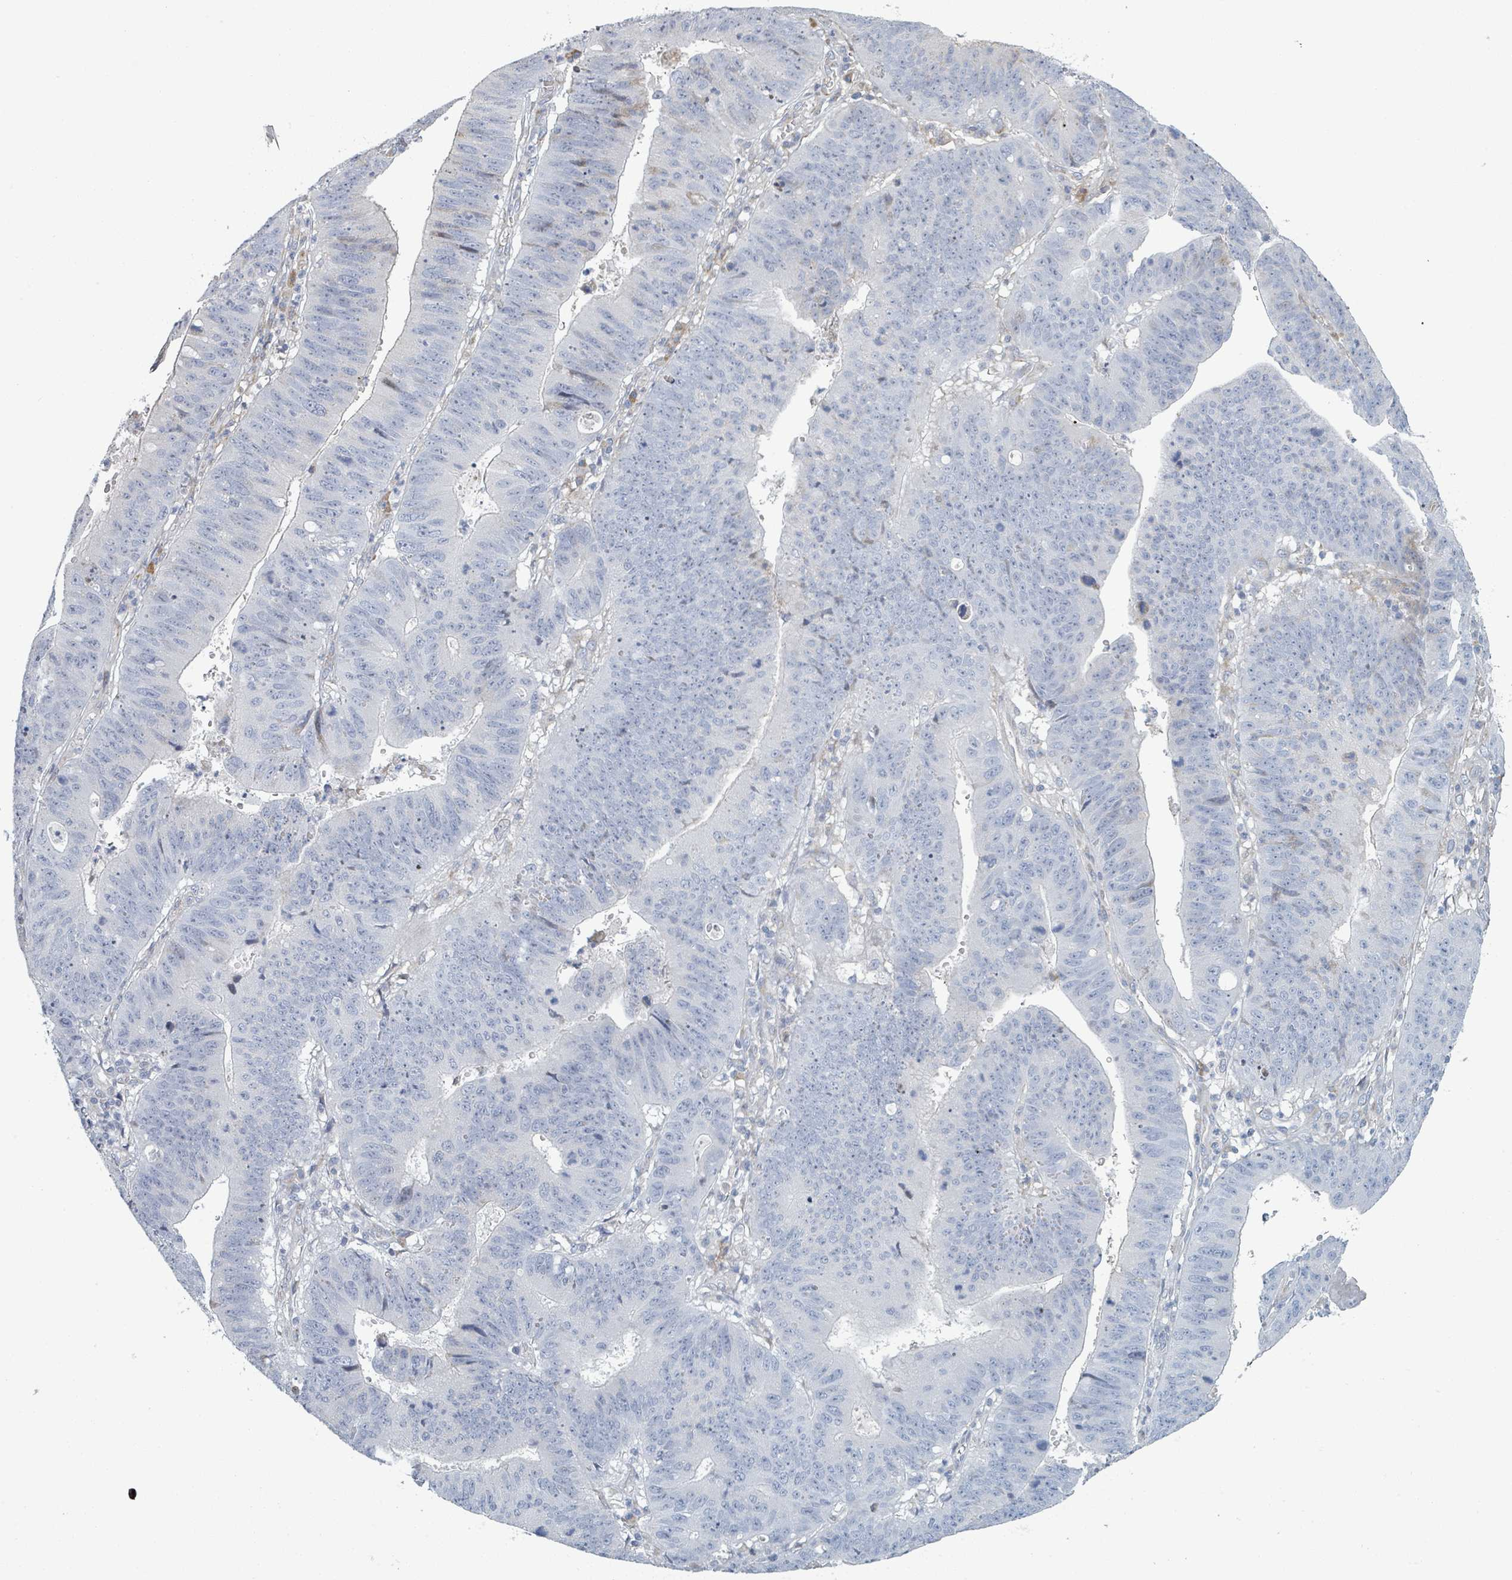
{"staining": {"intensity": "negative", "quantity": "none", "location": "none"}, "tissue": "stomach cancer", "cell_type": "Tumor cells", "image_type": "cancer", "snomed": [{"axis": "morphology", "description": "Adenocarcinoma, NOS"}, {"axis": "topography", "description": "Stomach"}], "caption": "Protein analysis of stomach cancer (adenocarcinoma) reveals no significant positivity in tumor cells.", "gene": "RAB33B", "patient": {"sex": "male", "age": 59}}